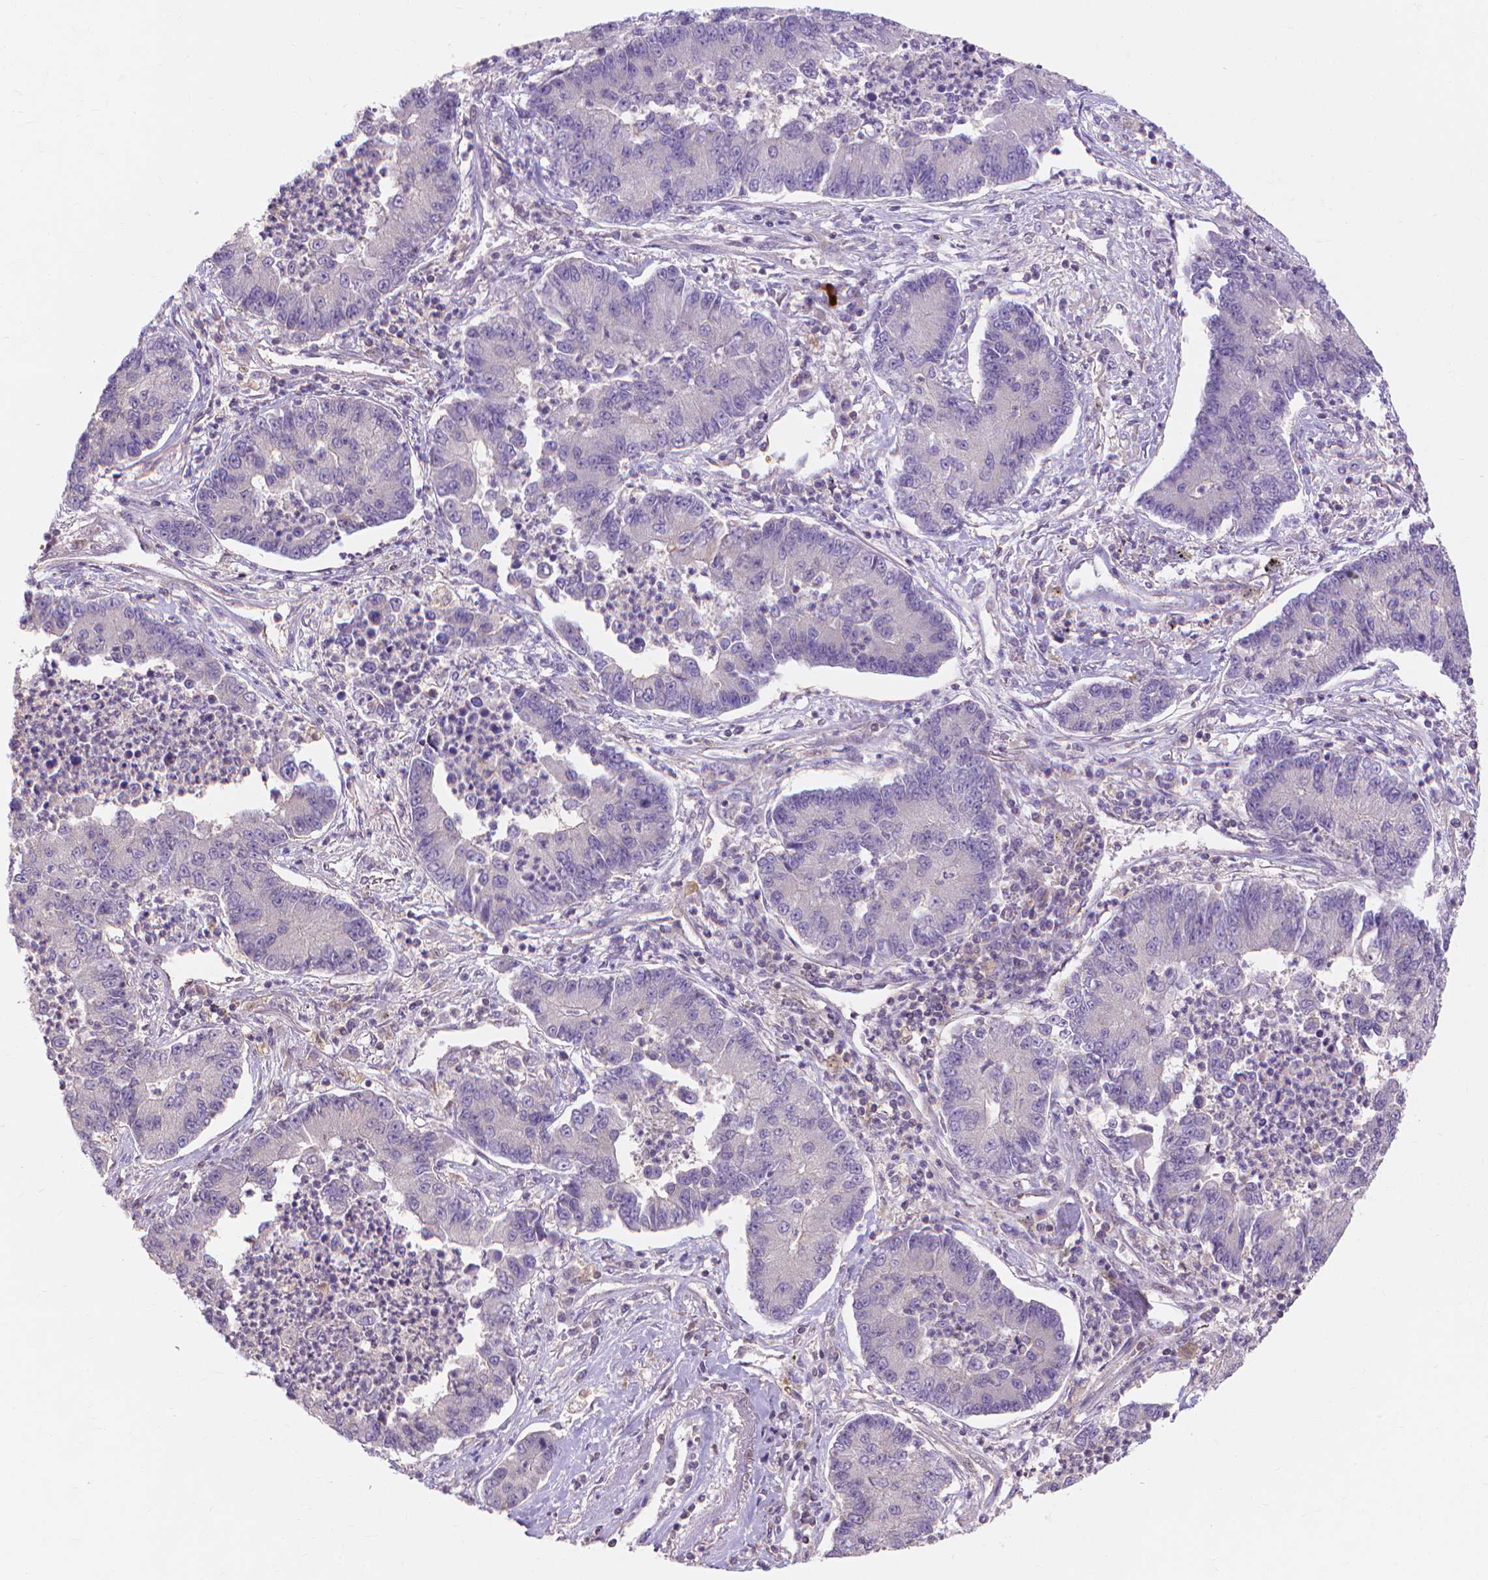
{"staining": {"intensity": "negative", "quantity": "none", "location": "none"}, "tissue": "lung cancer", "cell_type": "Tumor cells", "image_type": "cancer", "snomed": [{"axis": "morphology", "description": "Adenocarcinoma, NOS"}, {"axis": "topography", "description": "Lung"}], "caption": "Human adenocarcinoma (lung) stained for a protein using immunohistochemistry (IHC) exhibits no staining in tumor cells.", "gene": "PRDM13", "patient": {"sex": "female", "age": 57}}